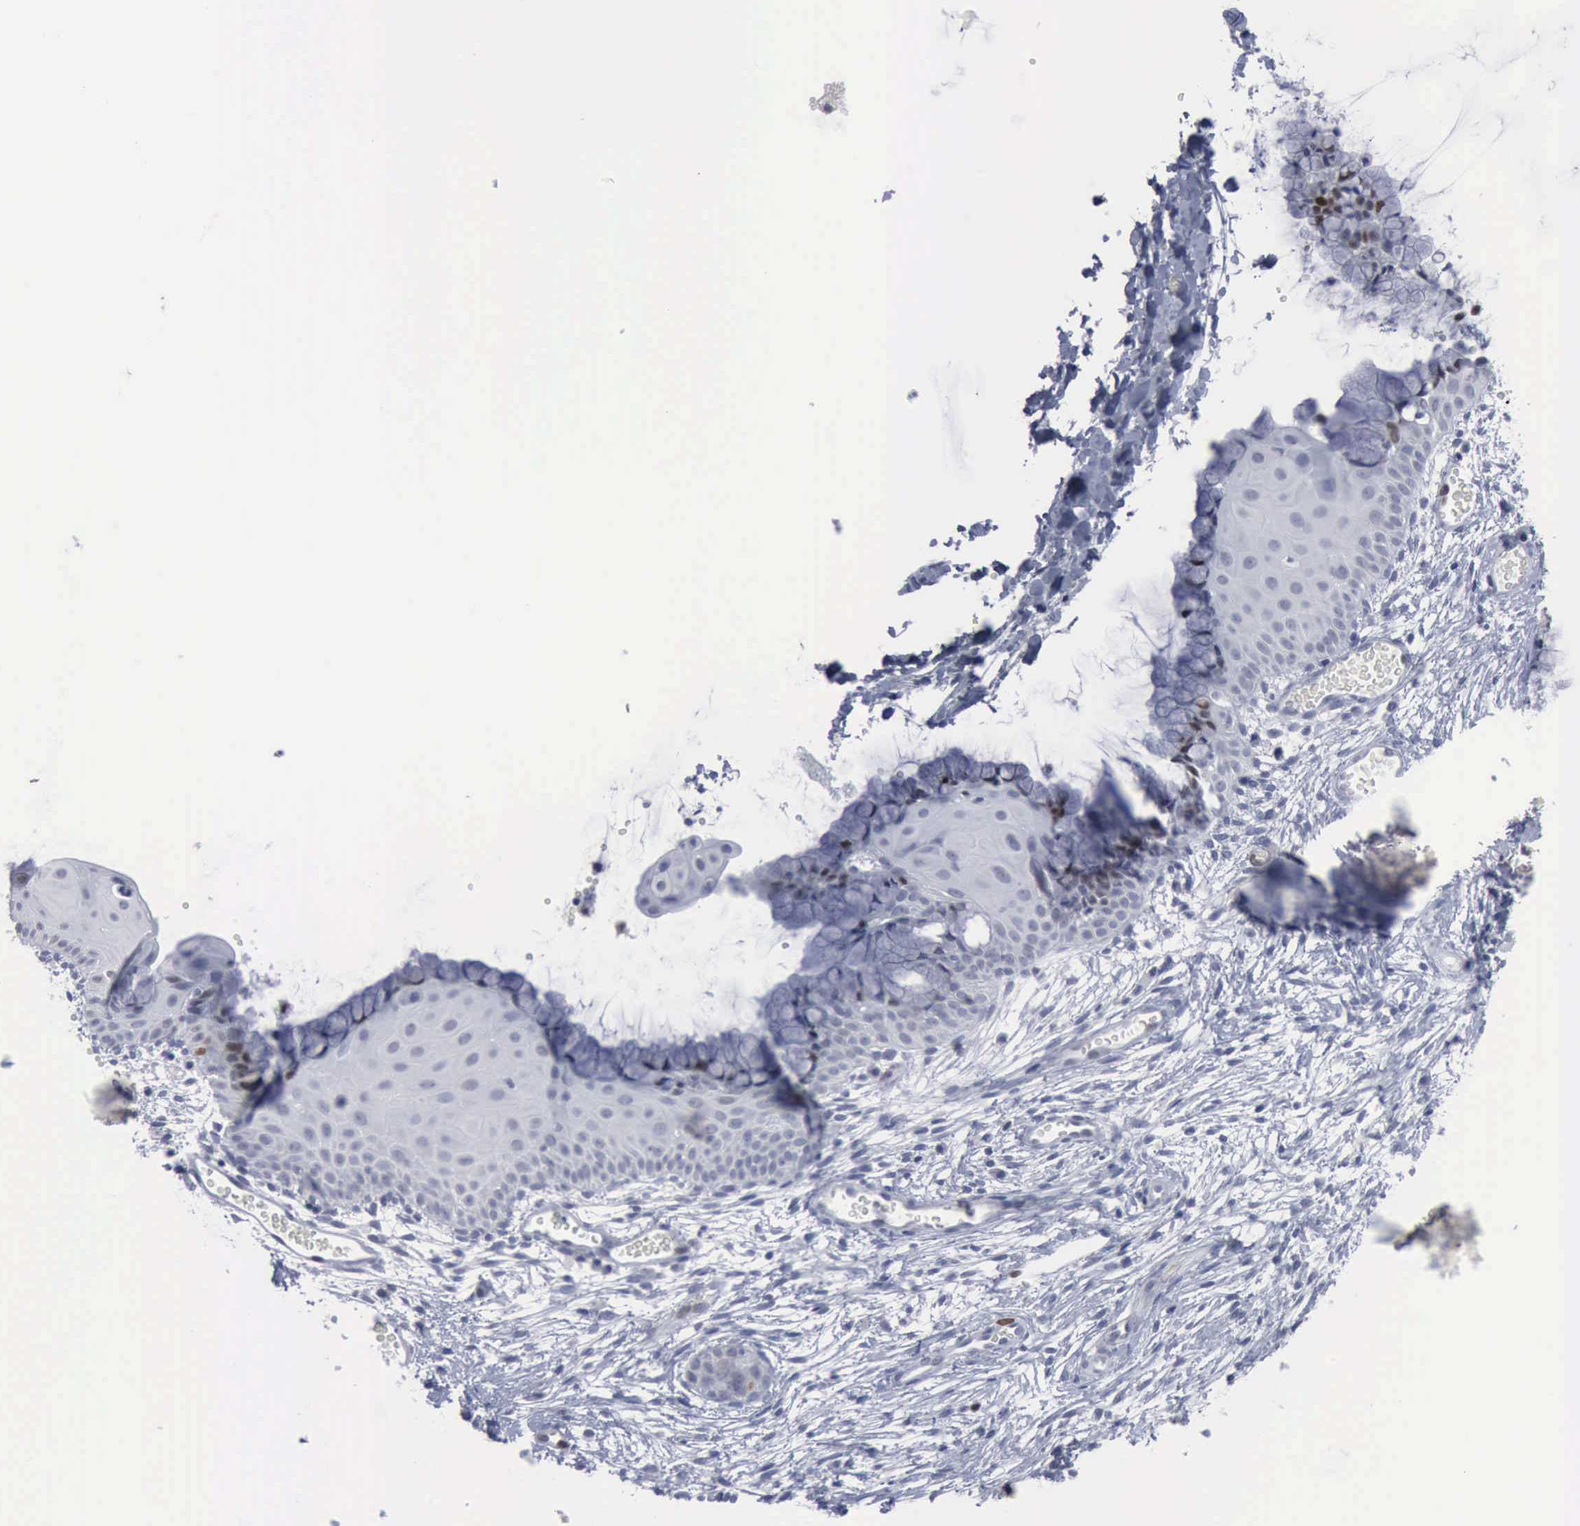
{"staining": {"intensity": "negative", "quantity": "none", "location": "none"}, "tissue": "cervix", "cell_type": "Glandular cells", "image_type": "normal", "snomed": [{"axis": "morphology", "description": "Normal tissue, NOS"}, {"axis": "topography", "description": "Cervix"}], "caption": "Immunohistochemical staining of benign human cervix exhibits no significant positivity in glandular cells. Nuclei are stained in blue.", "gene": "MCM5", "patient": {"sex": "female", "age": 39}}